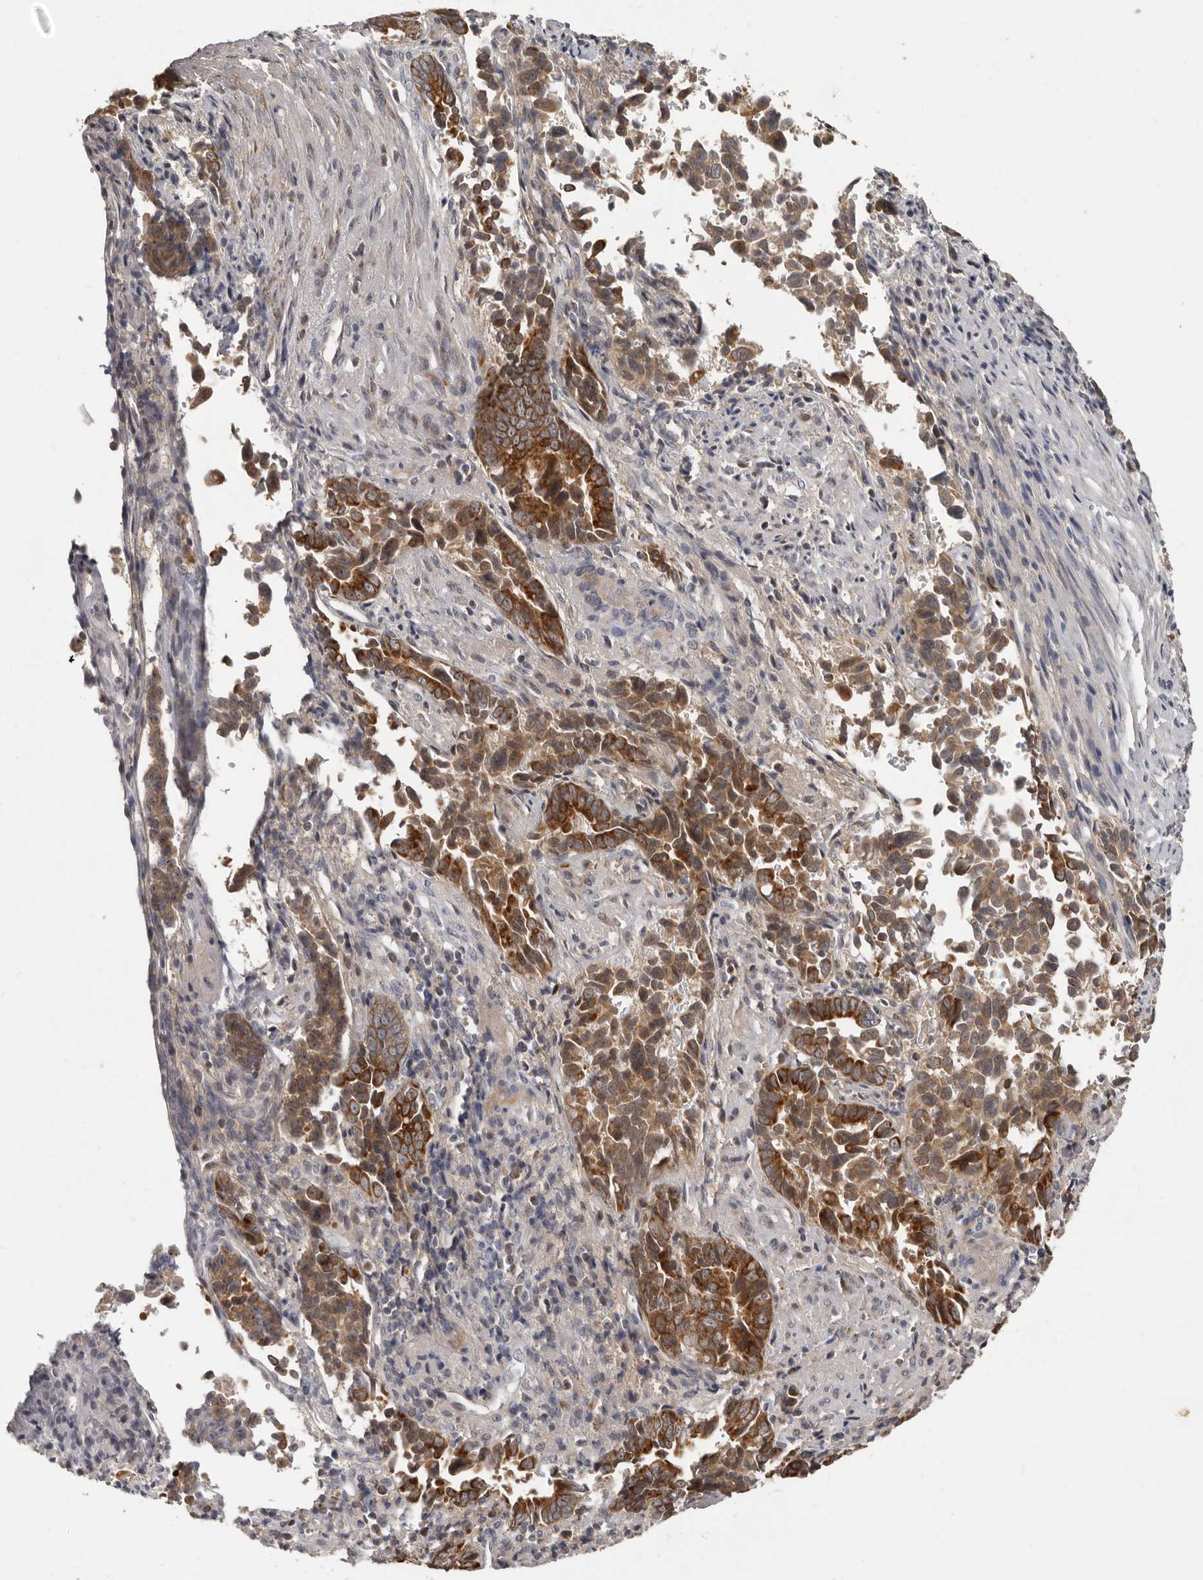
{"staining": {"intensity": "strong", "quantity": ">75%", "location": "cytoplasmic/membranous"}, "tissue": "liver cancer", "cell_type": "Tumor cells", "image_type": "cancer", "snomed": [{"axis": "morphology", "description": "Cholangiocarcinoma"}, {"axis": "topography", "description": "Liver"}], "caption": "Tumor cells show high levels of strong cytoplasmic/membranous staining in about >75% of cells in liver cholangiocarcinoma.", "gene": "BAD", "patient": {"sex": "female", "age": 79}}